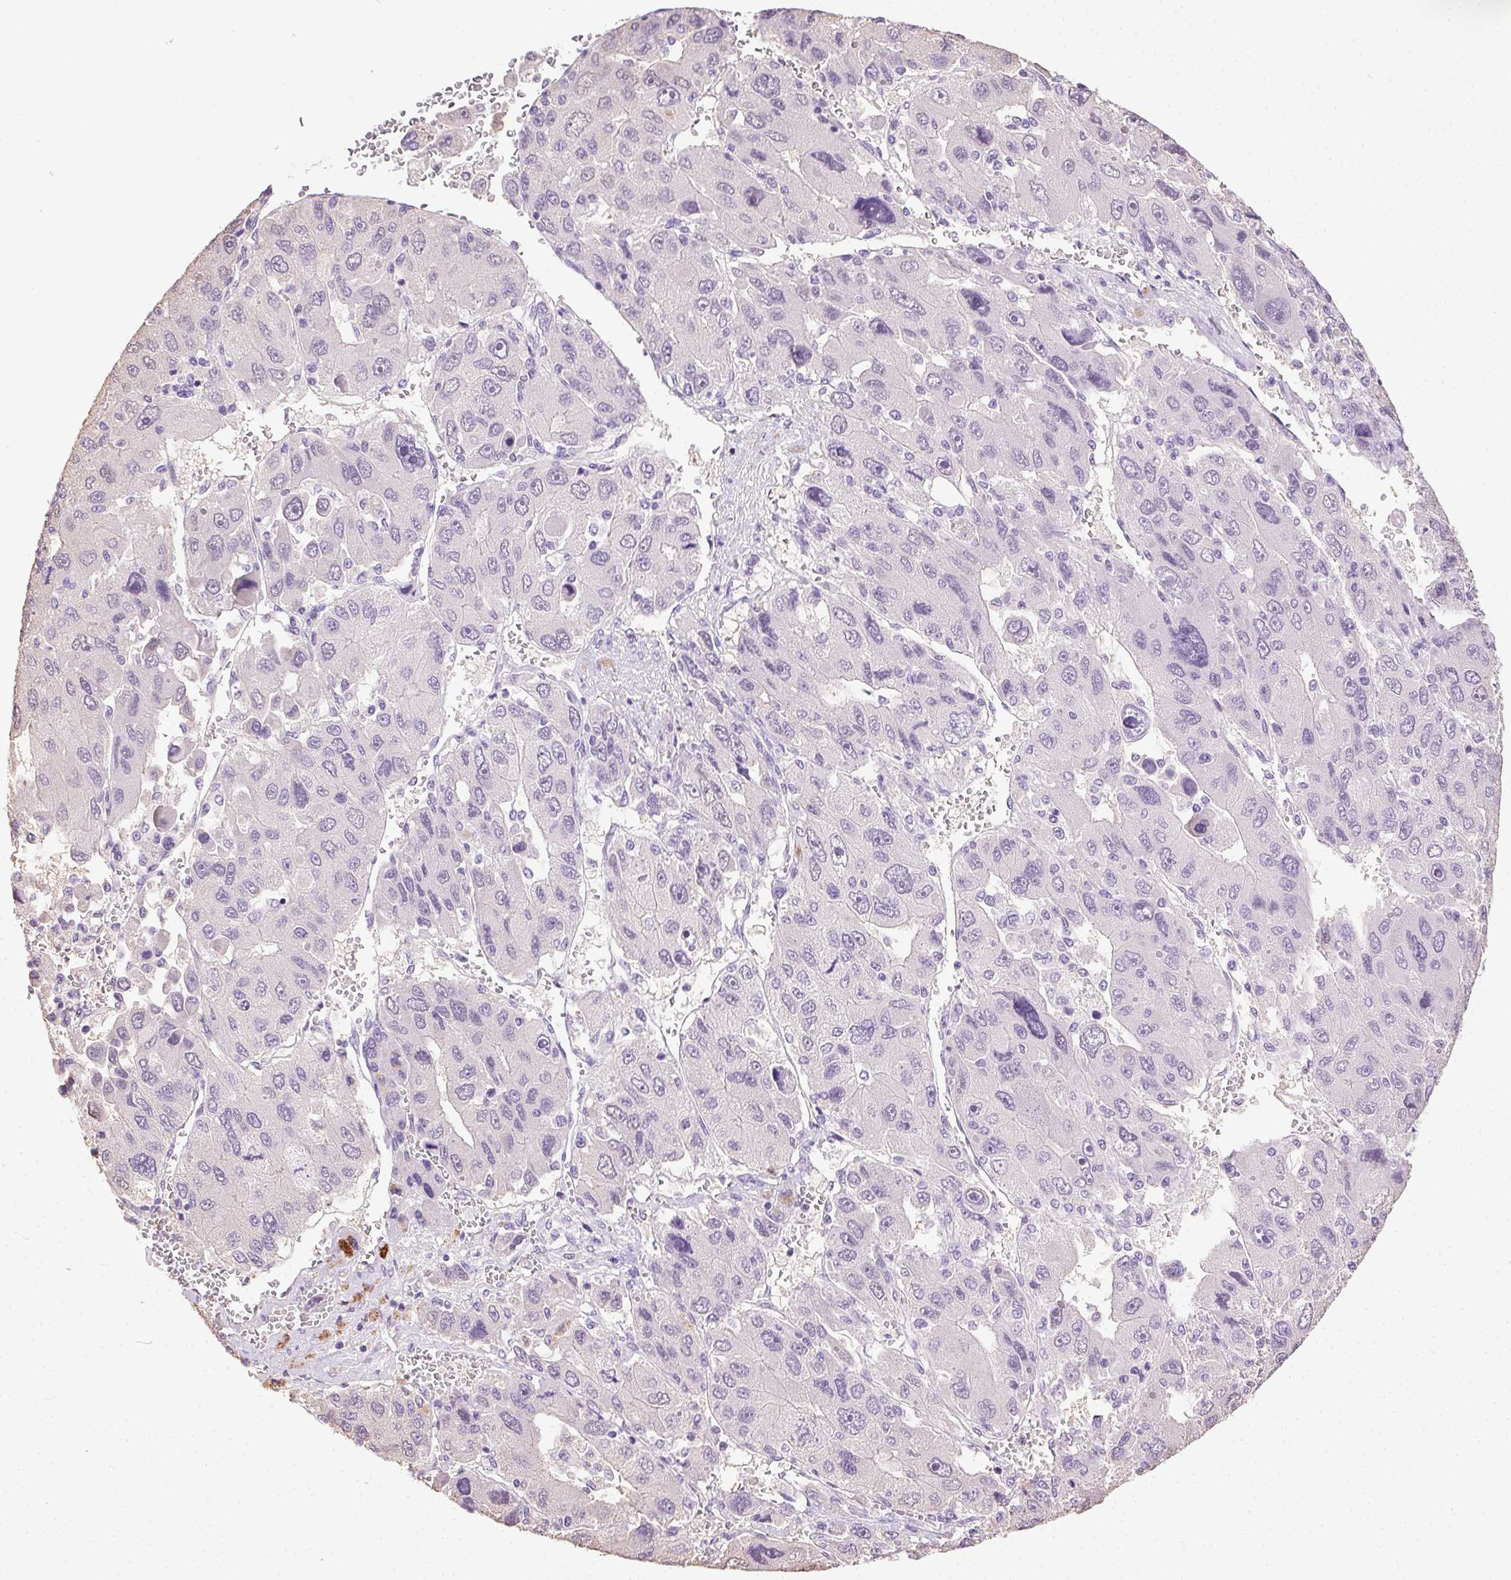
{"staining": {"intensity": "negative", "quantity": "none", "location": "none"}, "tissue": "liver cancer", "cell_type": "Tumor cells", "image_type": "cancer", "snomed": [{"axis": "morphology", "description": "Carcinoma, Hepatocellular, NOS"}, {"axis": "topography", "description": "Liver"}], "caption": "Protein analysis of liver cancer exhibits no significant positivity in tumor cells.", "gene": "SYCE2", "patient": {"sex": "female", "age": 41}}